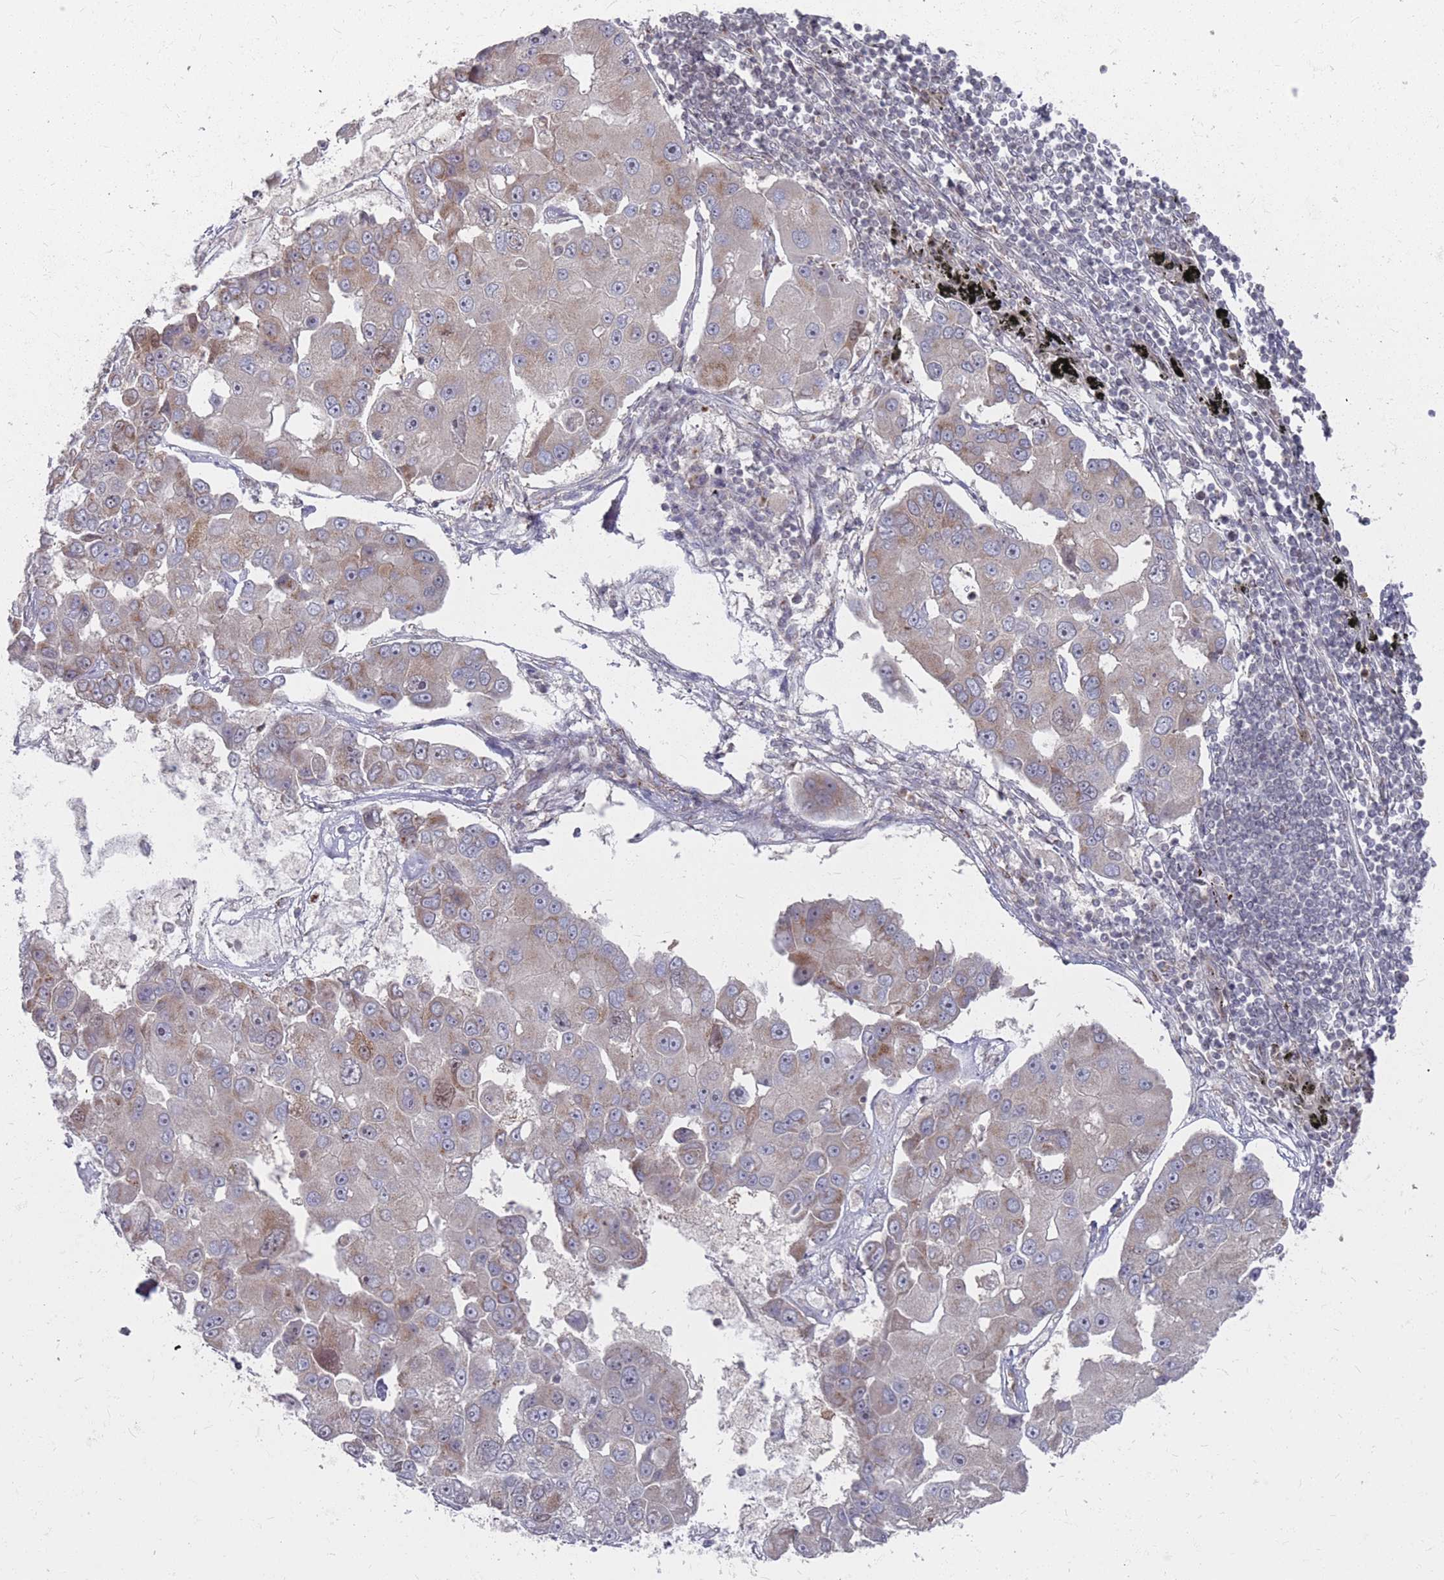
{"staining": {"intensity": "weak", "quantity": "25%-75%", "location": "cytoplasmic/membranous"}, "tissue": "lung cancer", "cell_type": "Tumor cells", "image_type": "cancer", "snomed": [{"axis": "morphology", "description": "Adenocarcinoma, NOS"}, {"axis": "topography", "description": "Lung"}], "caption": "Protein positivity by immunohistochemistry demonstrates weak cytoplasmic/membranous staining in approximately 25%-75% of tumor cells in adenocarcinoma (lung). Immunohistochemistry stains the protein of interest in brown and the nuclei are stained blue.", "gene": "FMO4", "patient": {"sex": "female", "age": 54}}